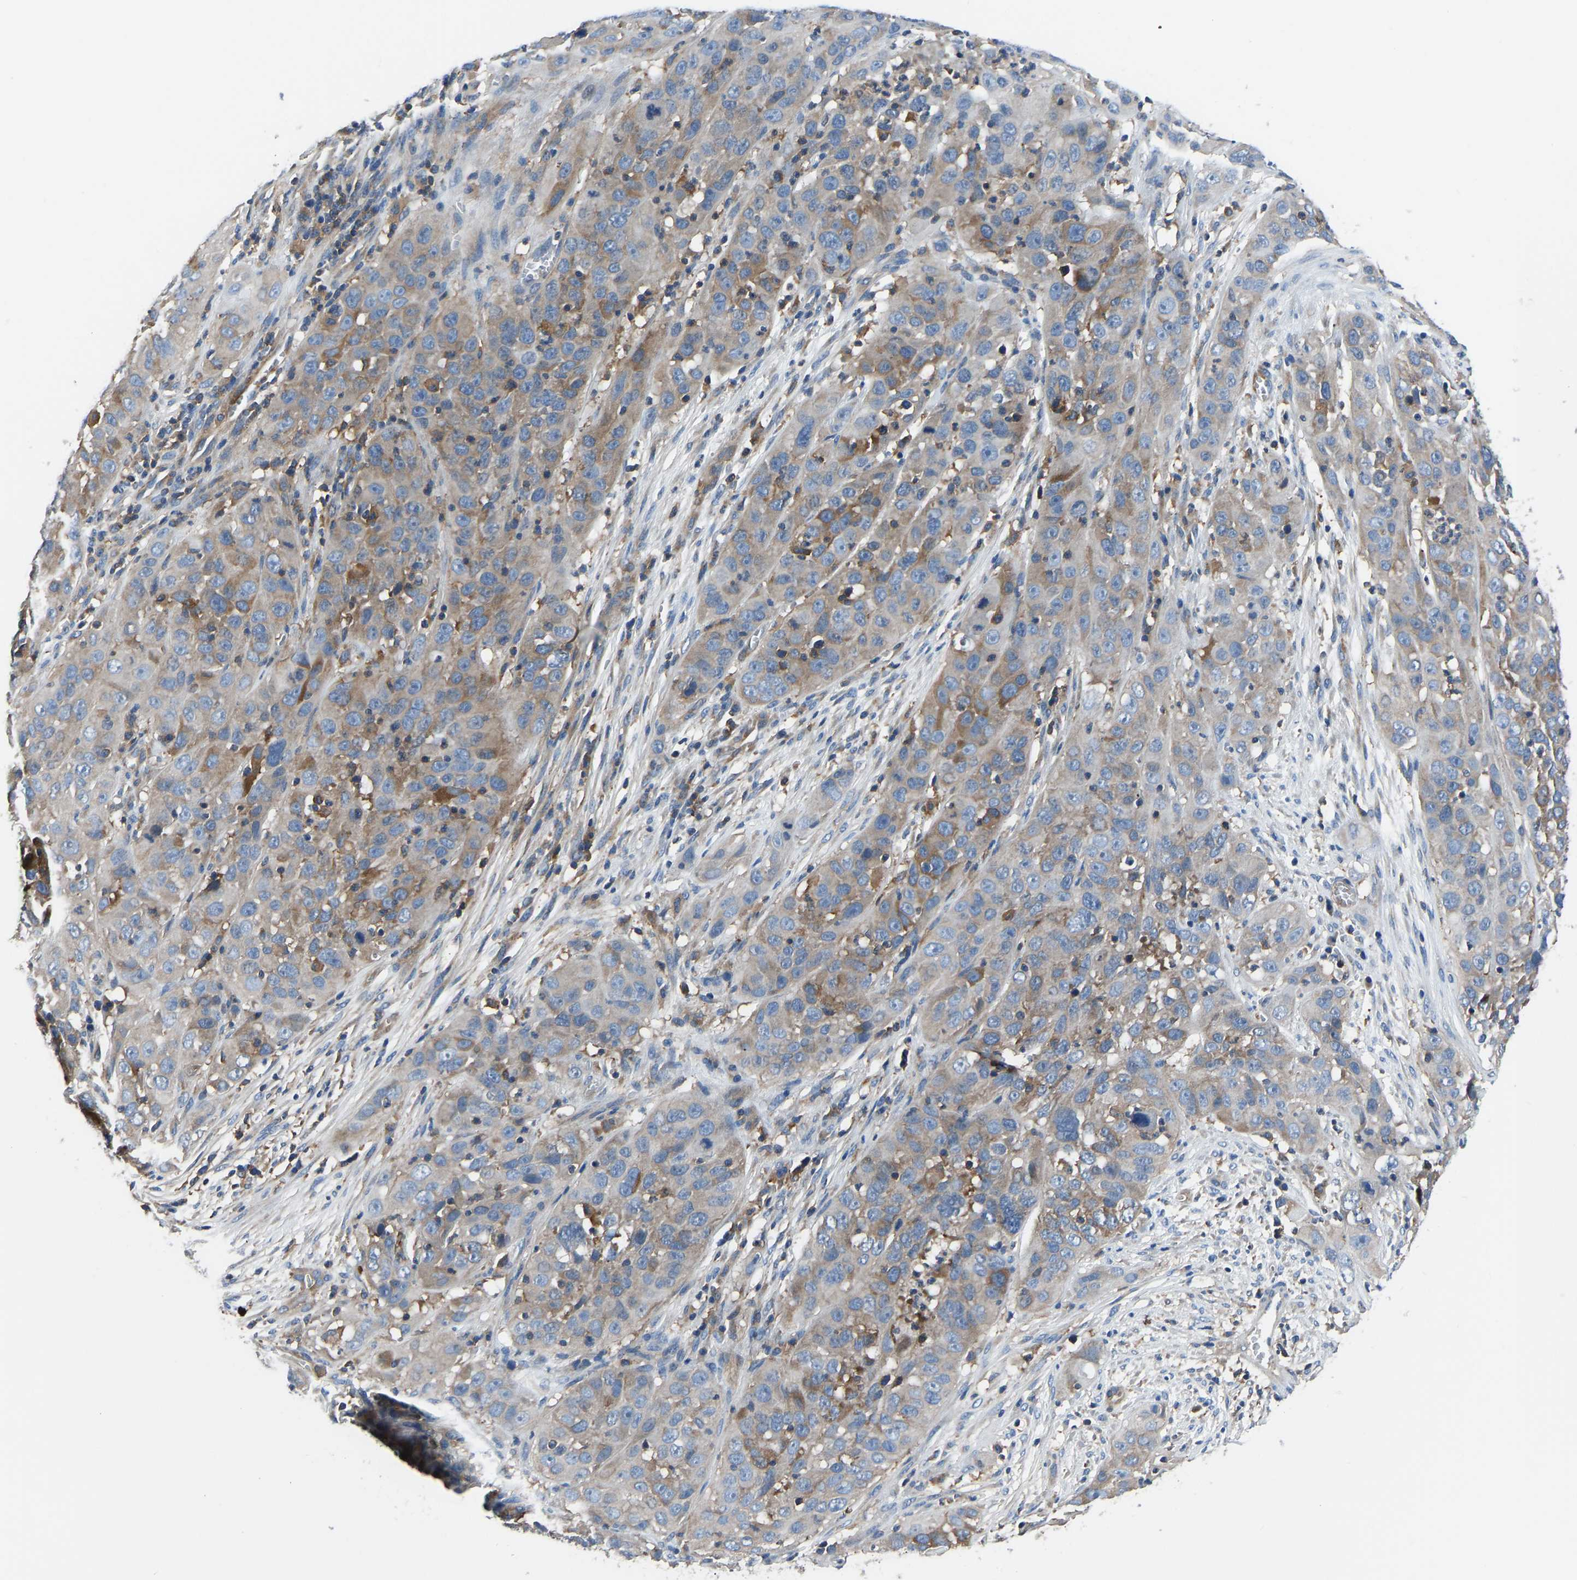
{"staining": {"intensity": "moderate", "quantity": "25%-75%", "location": "cytoplasmic/membranous"}, "tissue": "cervical cancer", "cell_type": "Tumor cells", "image_type": "cancer", "snomed": [{"axis": "morphology", "description": "Squamous cell carcinoma, NOS"}, {"axis": "topography", "description": "Cervix"}], "caption": "High-magnification brightfield microscopy of cervical squamous cell carcinoma stained with DAB (brown) and counterstained with hematoxylin (blue). tumor cells exhibit moderate cytoplasmic/membranous expression is appreciated in approximately25%-75% of cells. The staining is performed using DAB (3,3'-diaminobenzidine) brown chromogen to label protein expression. The nuclei are counter-stained blue using hematoxylin.", "gene": "PRKAR1A", "patient": {"sex": "female", "age": 32}}